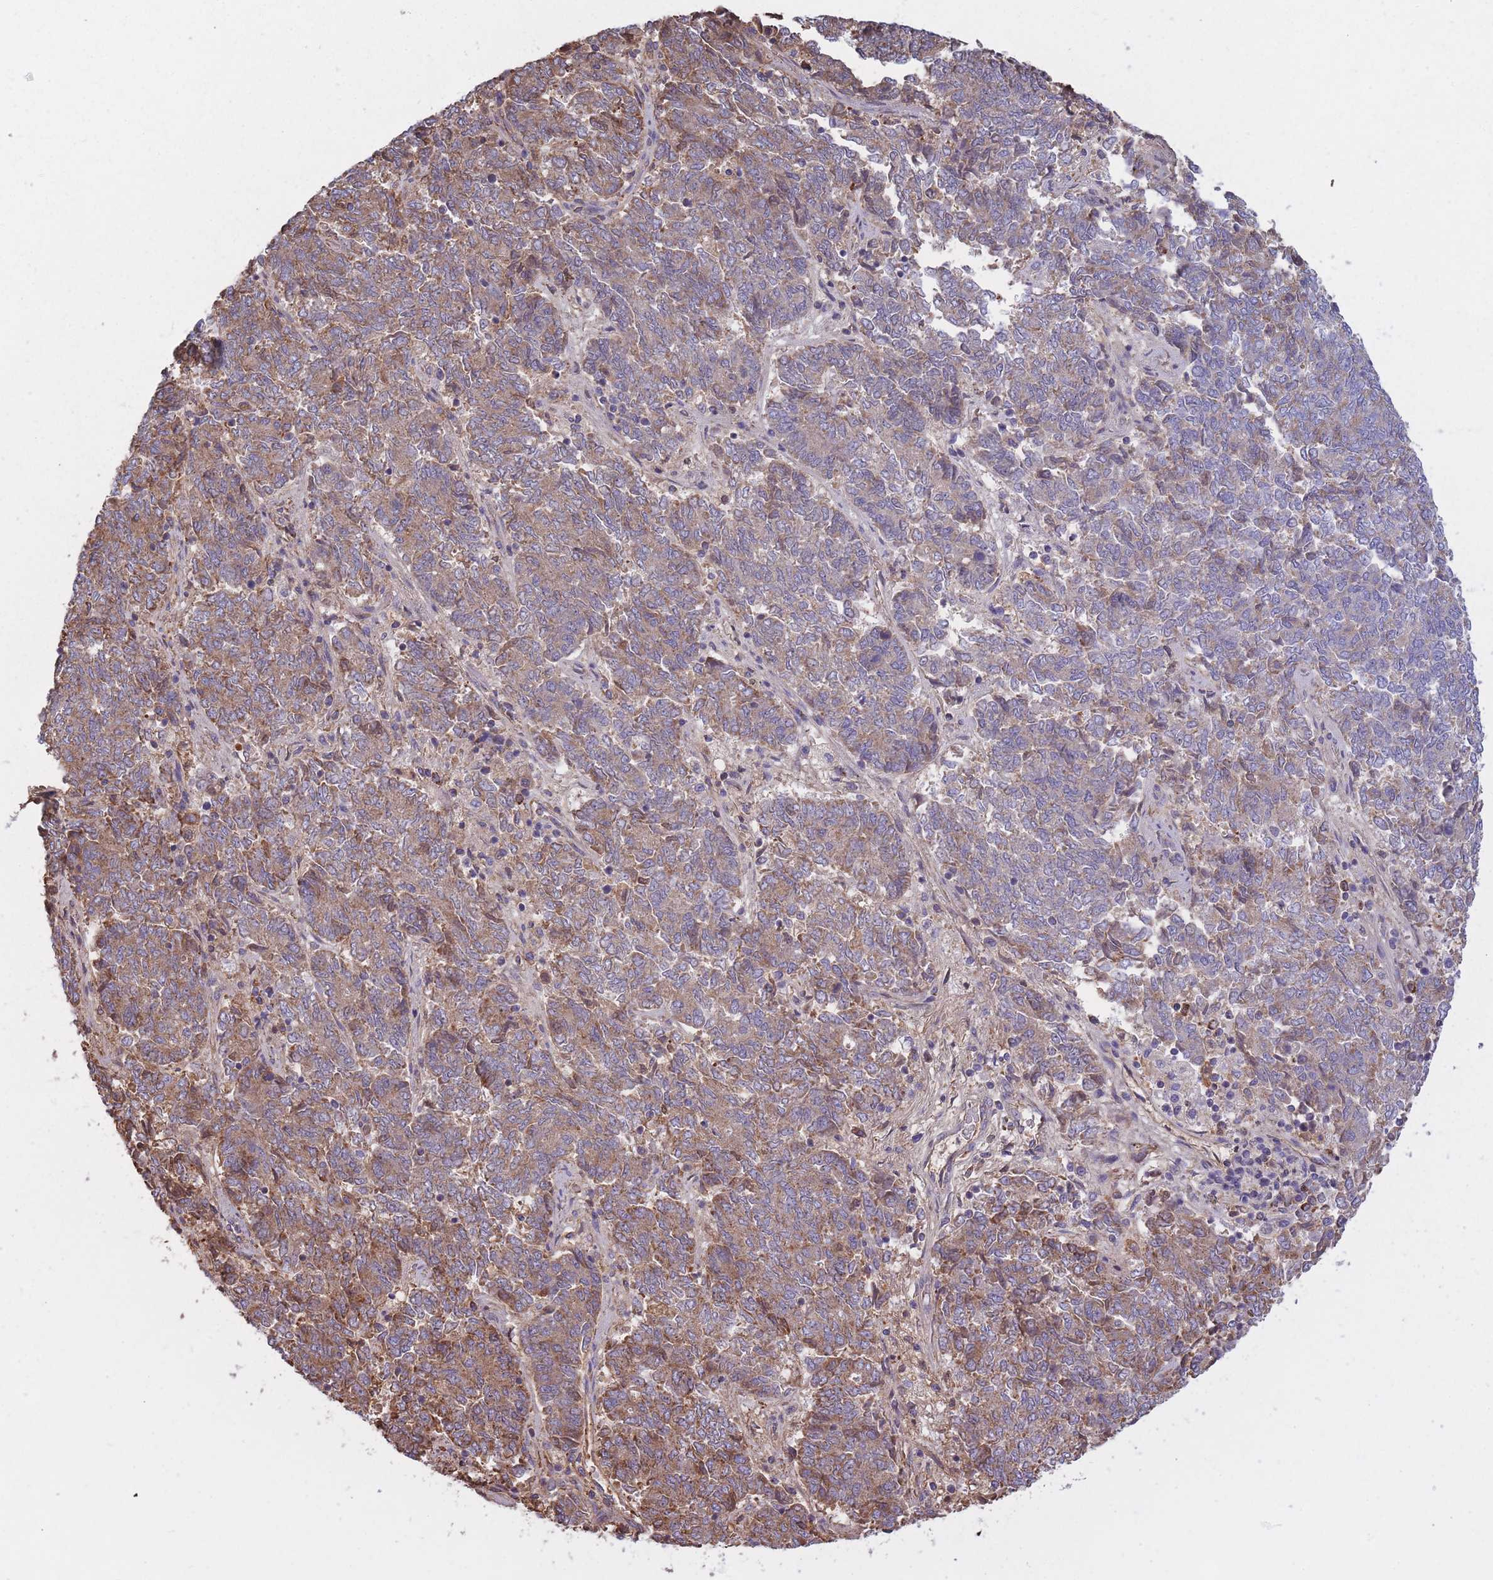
{"staining": {"intensity": "moderate", "quantity": "<25%", "location": "cytoplasmic/membranous"}, "tissue": "endometrial cancer", "cell_type": "Tumor cells", "image_type": "cancer", "snomed": [{"axis": "morphology", "description": "Adenocarcinoma, NOS"}, {"axis": "topography", "description": "Endometrium"}], "caption": "DAB (3,3'-diaminobenzidine) immunohistochemical staining of human adenocarcinoma (endometrial) shows moderate cytoplasmic/membranous protein staining in about <25% of tumor cells.", "gene": "KAT2A", "patient": {"sex": "female", "age": 80}}